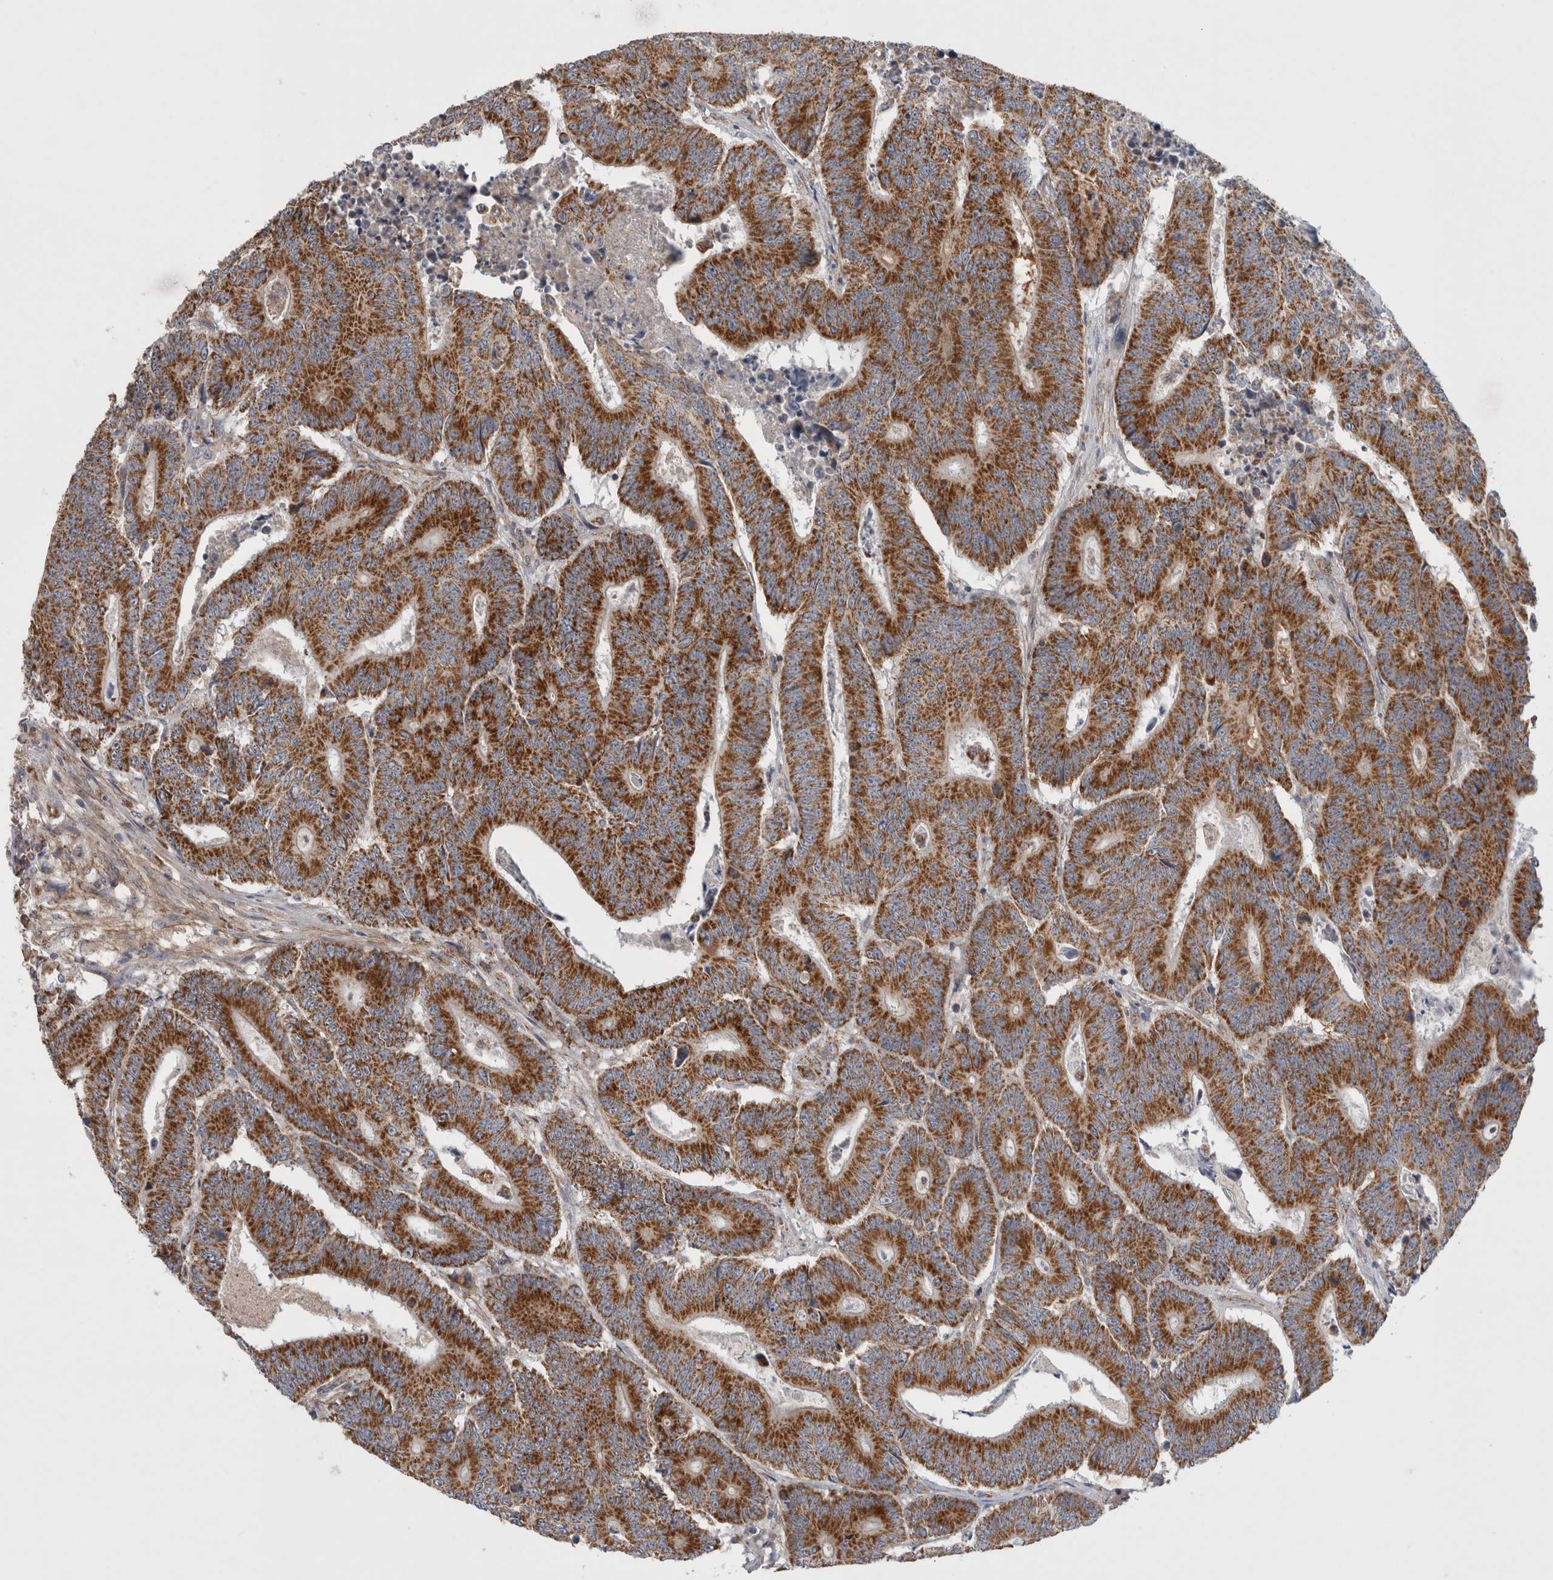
{"staining": {"intensity": "strong", "quantity": ">75%", "location": "cytoplasmic/membranous"}, "tissue": "colorectal cancer", "cell_type": "Tumor cells", "image_type": "cancer", "snomed": [{"axis": "morphology", "description": "Adenocarcinoma, NOS"}, {"axis": "topography", "description": "Colon"}], "caption": "Immunohistochemical staining of human colorectal cancer displays strong cytoplasmic/membranous protein expression in about >75% of tumor cells.", "gene": "MRPS28", "patient": {"sex": "male", "age": 83}}